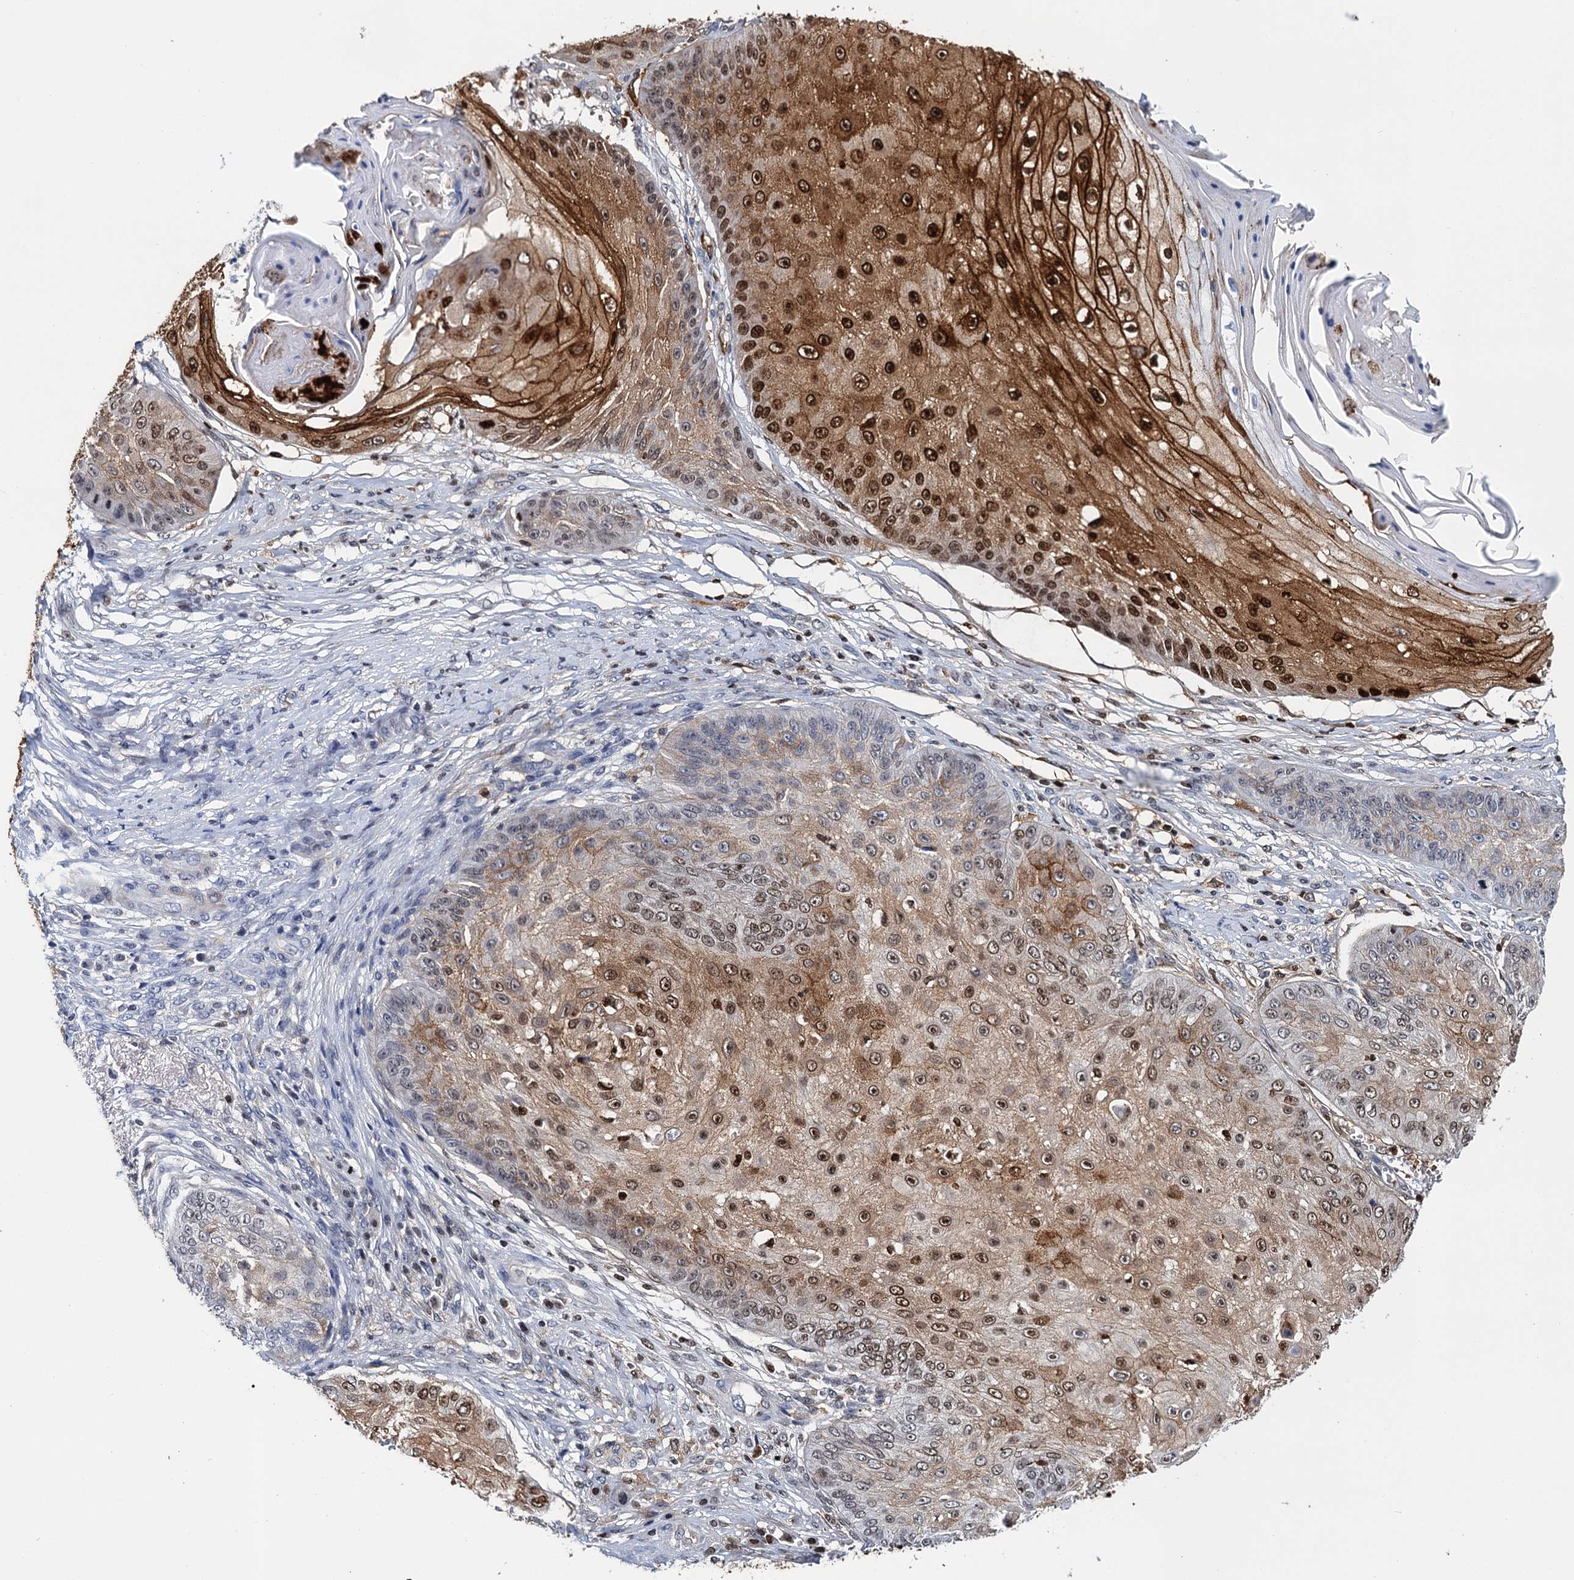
{"staining": {"intensity": "strong", "quantity": "25%-75%", "location": "cytoplasmic/membranous,nuclear"}, "tissue": "skin cancer", "cell_type": "Tumor cells", "image_type": "cancer", "snomed": [{"axis": "morphology", "description": "Squamous cell carcinoma, NOS"}, {"axis": "topography", "description": "Skin"}], "caption": "Immunohistochemistry (IHC) histopathology image of neoplastic tissue: human skin squamous cell carcinoma stained using immunohistochemistry (IHC) exhibits high levels of strong protein expression localized specifically in the cytoplasmic/membranous and nuclear of tumor cells, appearing as a cytoplasmic/membranous and nuclear brown color.", "gene": "LYPD3", "patient": {"sex": "male", "age": 70}}